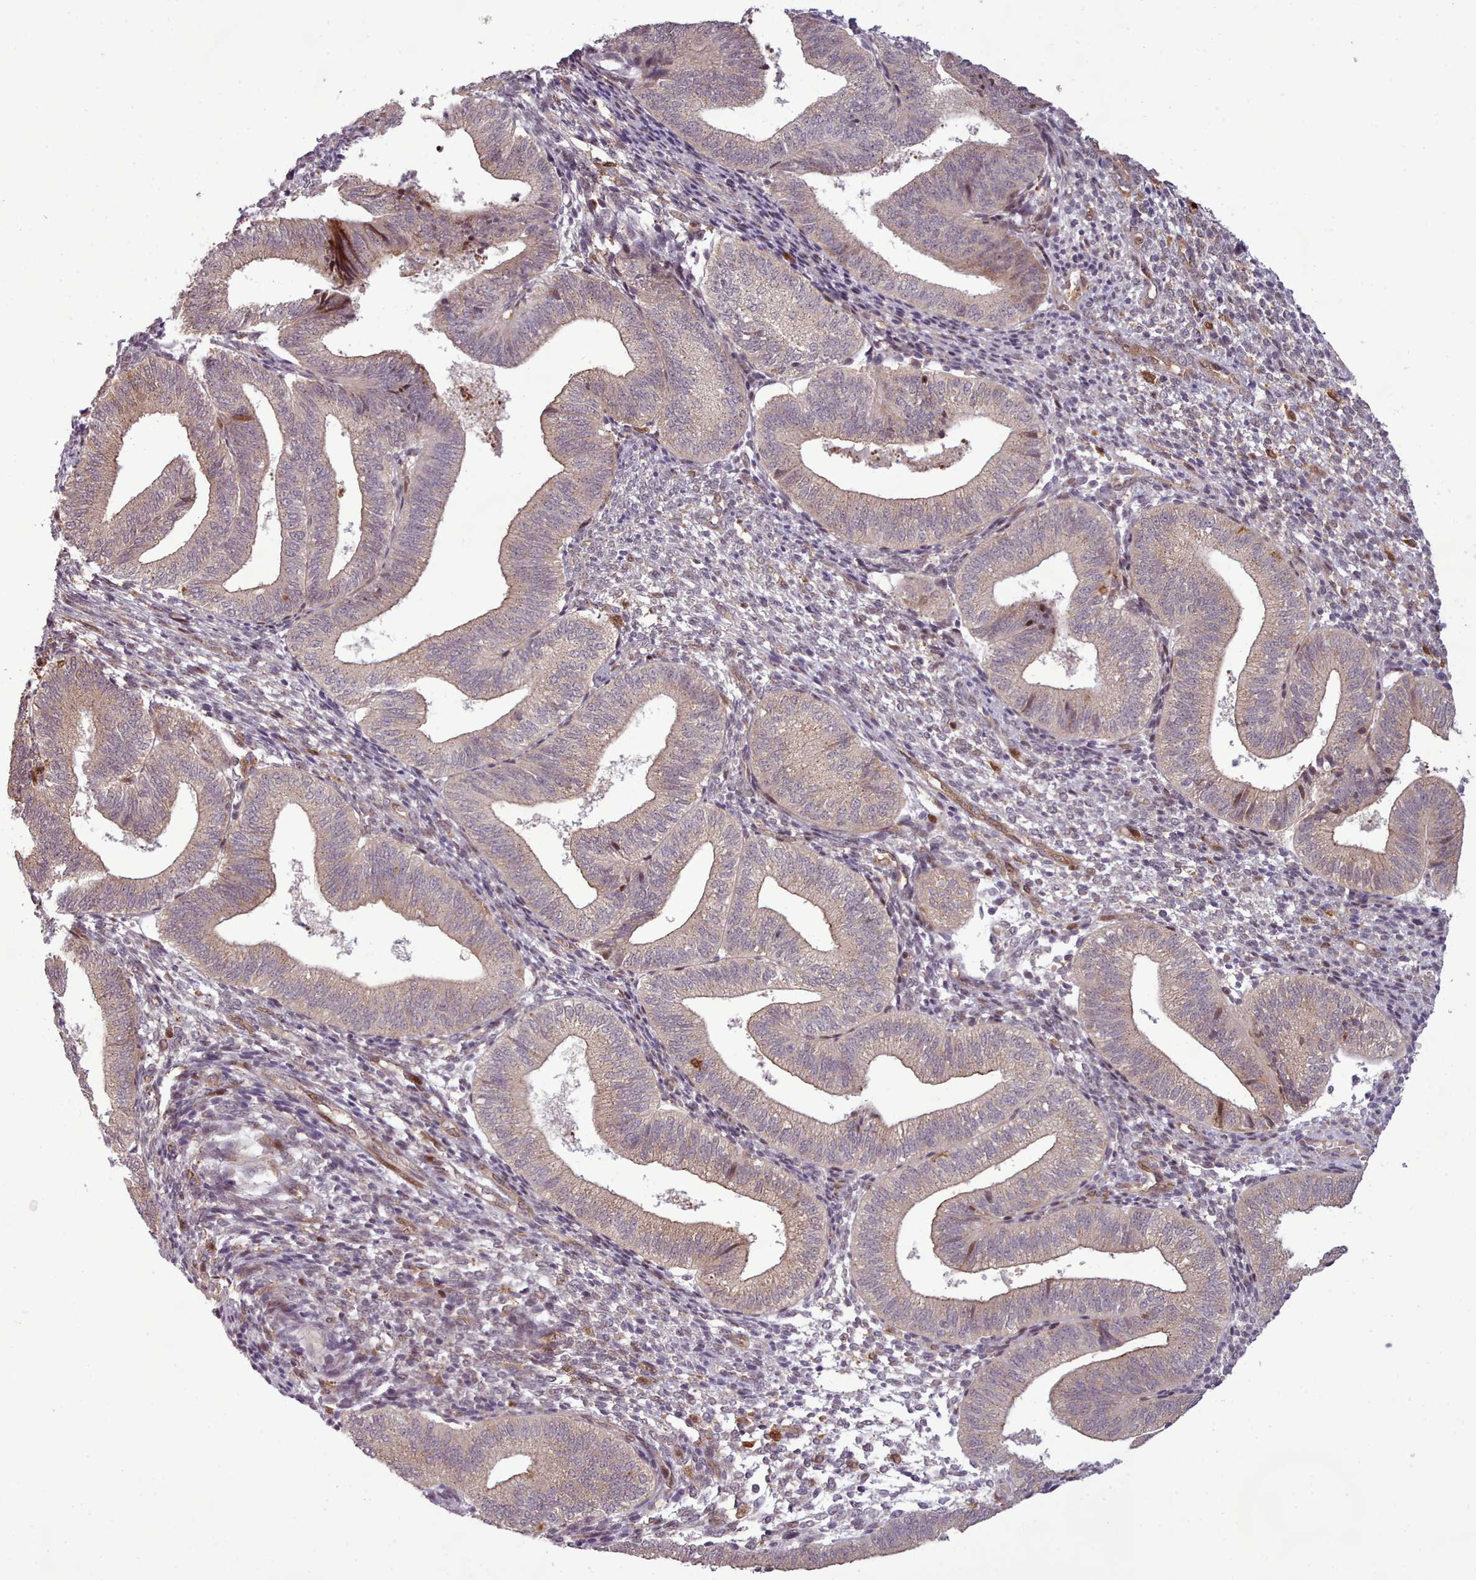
{"staining": {"intensity": "moderate", "quantity": "25%-75%", "location": "cytoplasmic/membranous,nuclear"}, "tissue": "endometrium", "cell_type": "Cells in endometrial stroma", "image_type": "normal", "snomed": [{"axis": "morphology", "description": "Normal tissue, NOS"}, {"axis": "topography", "description": "Endometrium"}], "caption": "A medium amount of moderate cytoplasmic/membranous,nuclear expression is seen in about 25%-75% of cells in endometrial stroma in benign endometrium. (DAB IHC, brown staining for protein, blue staining for nuclei).", "gene": "LGALS9B", "patient": {"sex": "female", "age": 34}}